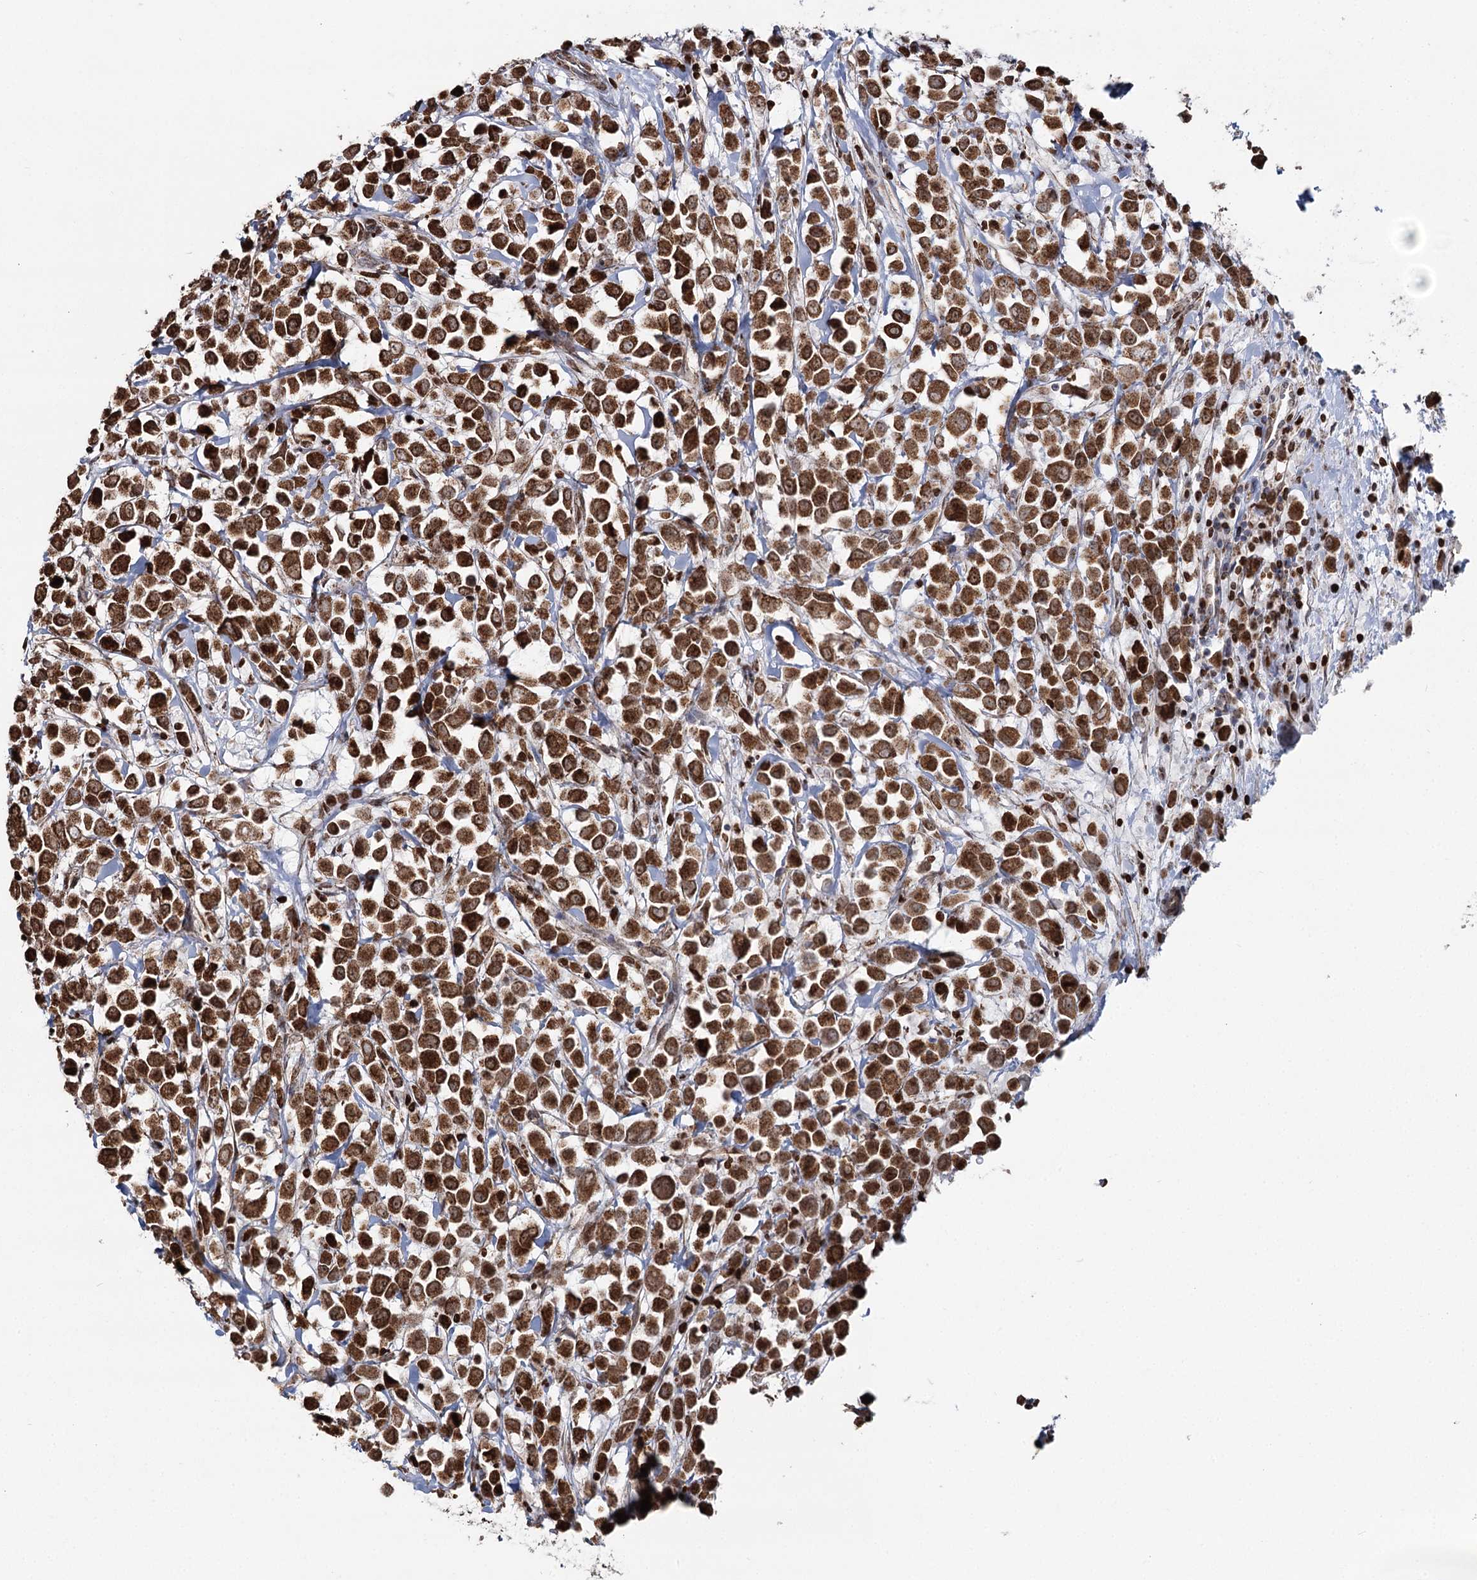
{"staining": {"intensity": "strong", "quantity": ">75%", "location": "cytoplasmic/membranous,nuclear"}, "tissue": "breast cancer", "cell_type": "Tumor cells", "image_type": "cancer", "snomed": [{"axis": "morphology", "description": "Duct carcinoma"}, {"axis": "topography", "description": "Breast"}], "caption": "Breast cancer was stained to show a protein in brown. There is high levels of strong cytoplasmic/membranous and nuclear staining in about >75% of tumor cells.", "gene": "PDHX", "patient": {"sex": "female", "age": 61}}